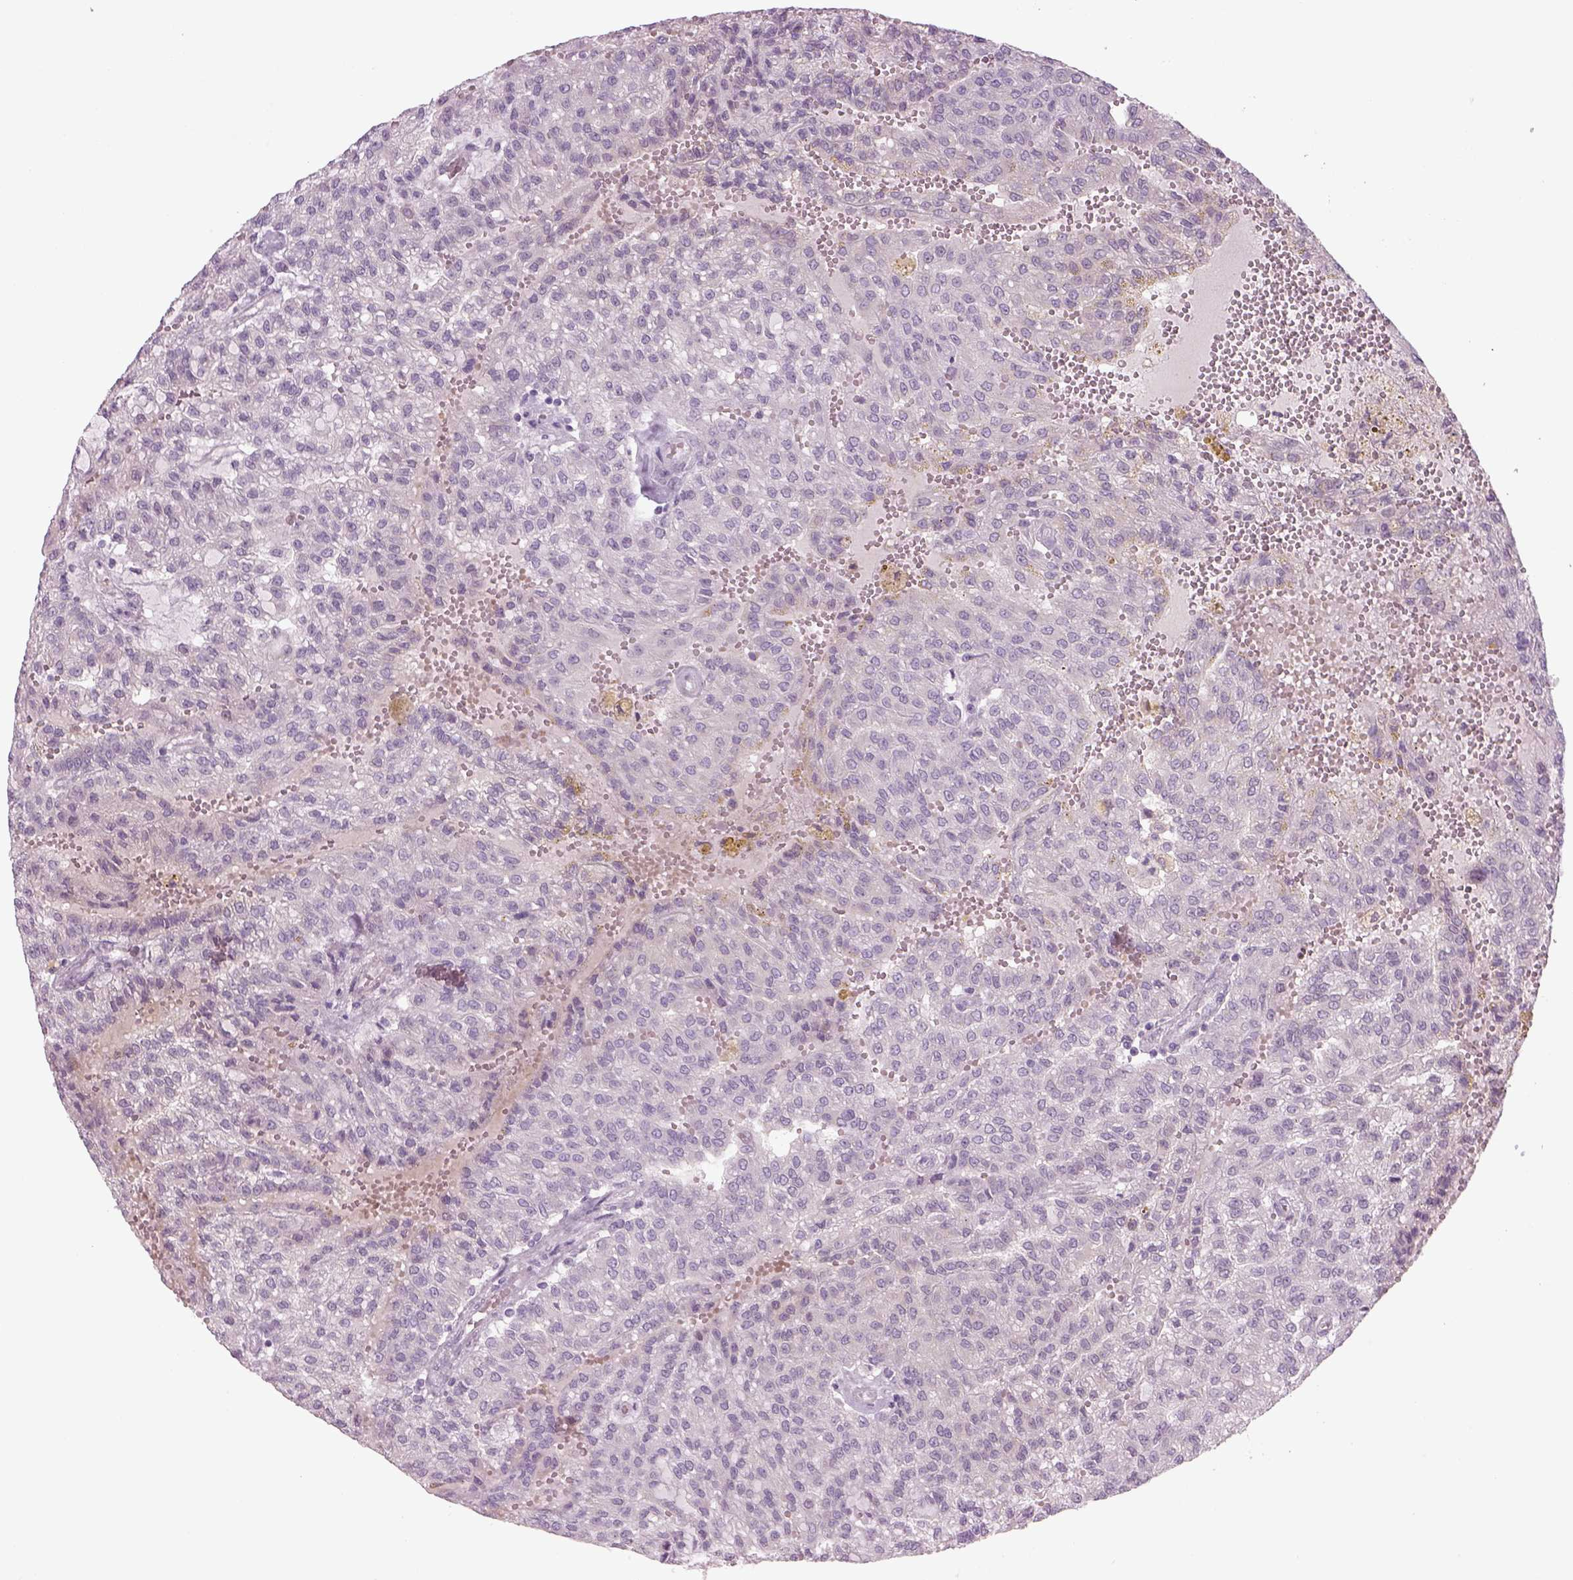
{"staining": {"intensity": "negative", "quantity": "none", "location": "none"}, "tissue": "renal cancer", "cell_type": "Tumor cells", "image_type": "cancer", "snomed": [{"axis": "morphology", "description": "Adenocarcinoma, NOS"}, {"axis": "topography", "description": "Kidney"}], "caption": "High magnification brightfield microscopy of renal adenocarcinoma stained with DAB (brown) and counterstained with hematoxylin (blue): tumor cells show no significant positivity. Brightfield microscopy of IHC stained with DAB (3,3'-diaminobenzidine) (brown) and hematoxylin (blue), captured at high magnification.", "gene": "MDH1B", "patient": {"sex": "male", "age": 63}}